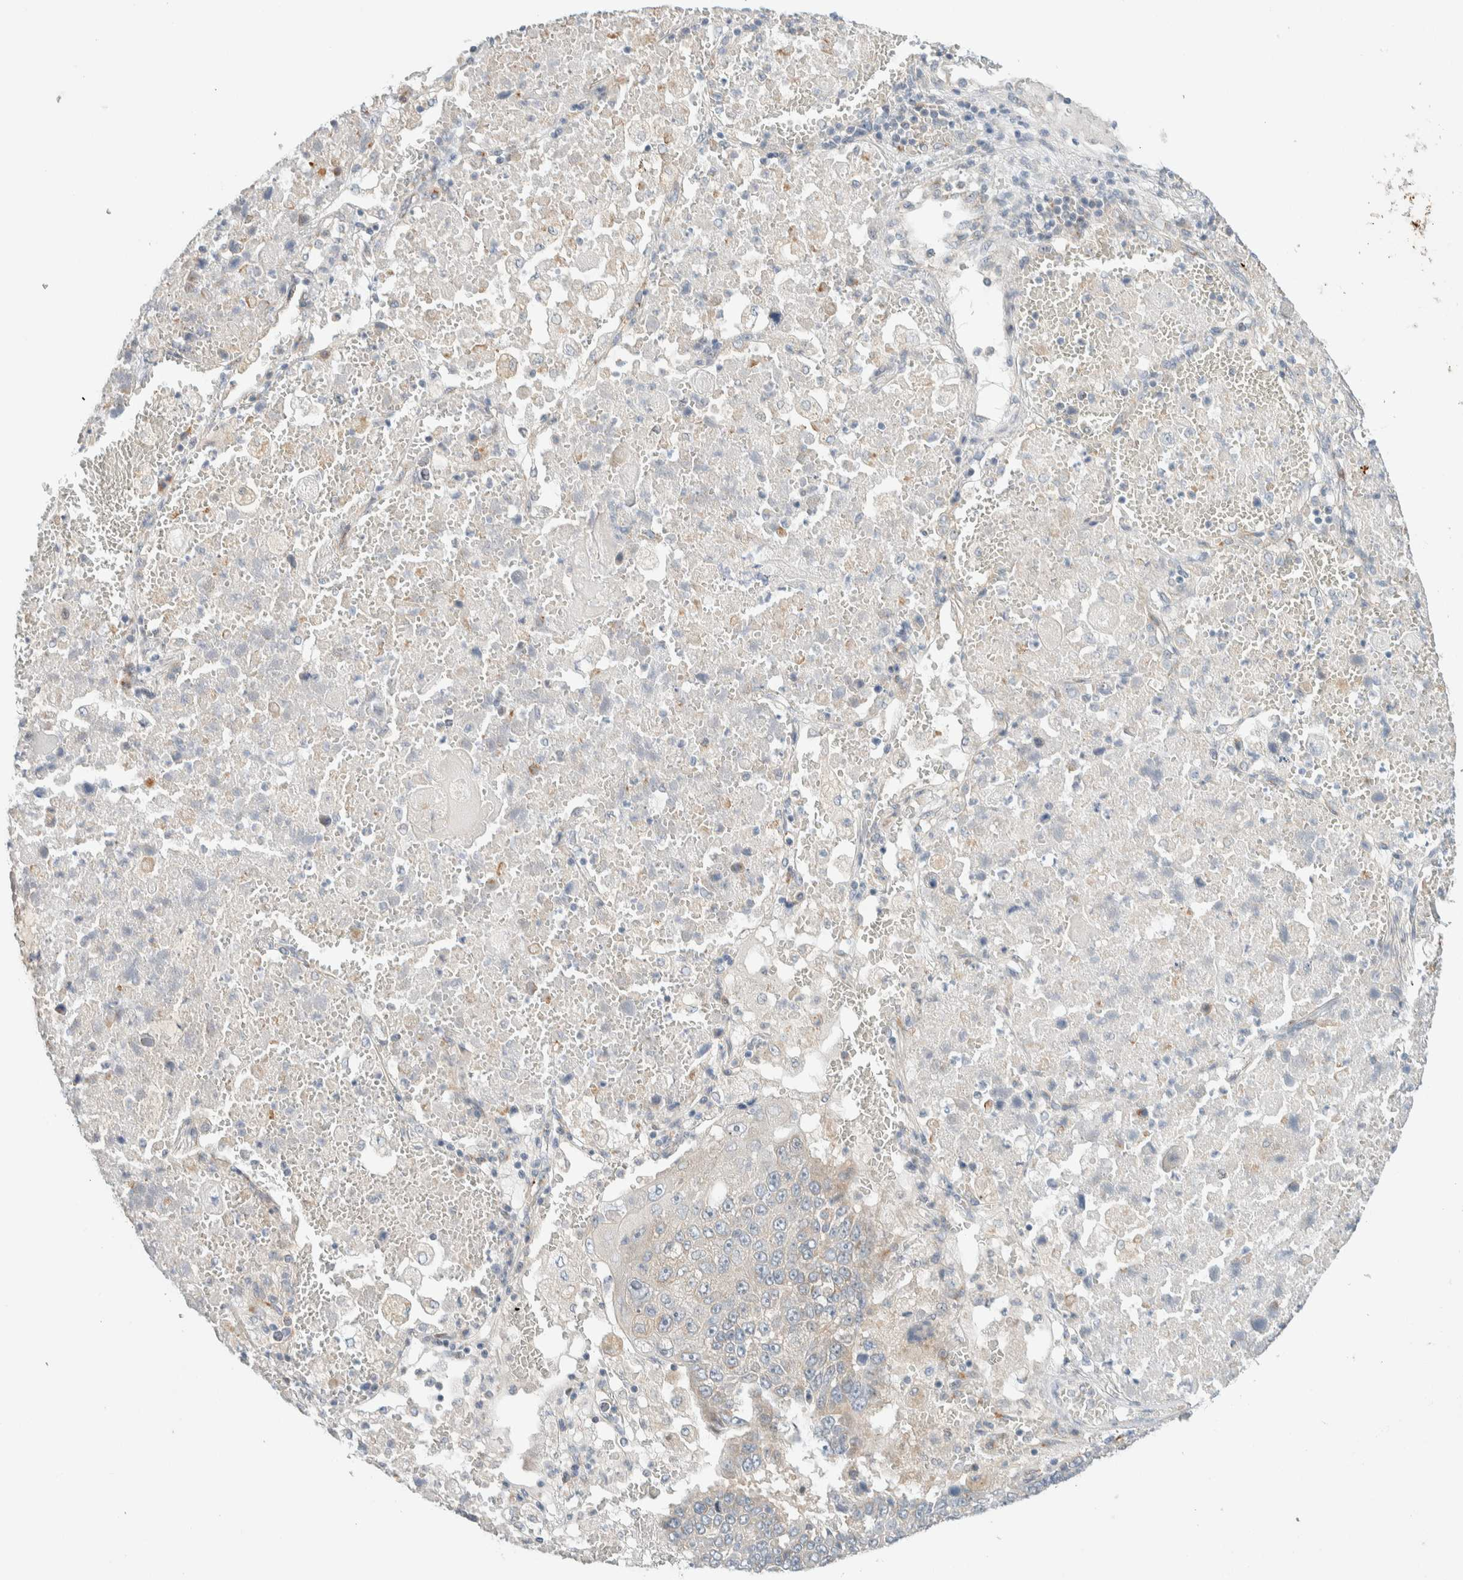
{"staining": {"intensity": "negative", "quantity": "none", "location": "none"}, "tissue": "lung cancer", "cell_type": "Tumor cells", "image_type": "cancer", "snomed": [{"axis": "morphology", "description": "Squamous cell carcinoma, NOS"}, {"axis": "topography", "description": "Lung"}], "caption": "A histopathology image of human lung cancer is negative for staining in tumor cells. The staining was performed using DAB to visualize the protein expression in brown, while the nuclei were stained in blue with hematoxylin (Magnification: 20x).", "gene": "TMEM184B", "patient": {"sex": "male", "age": 61}}